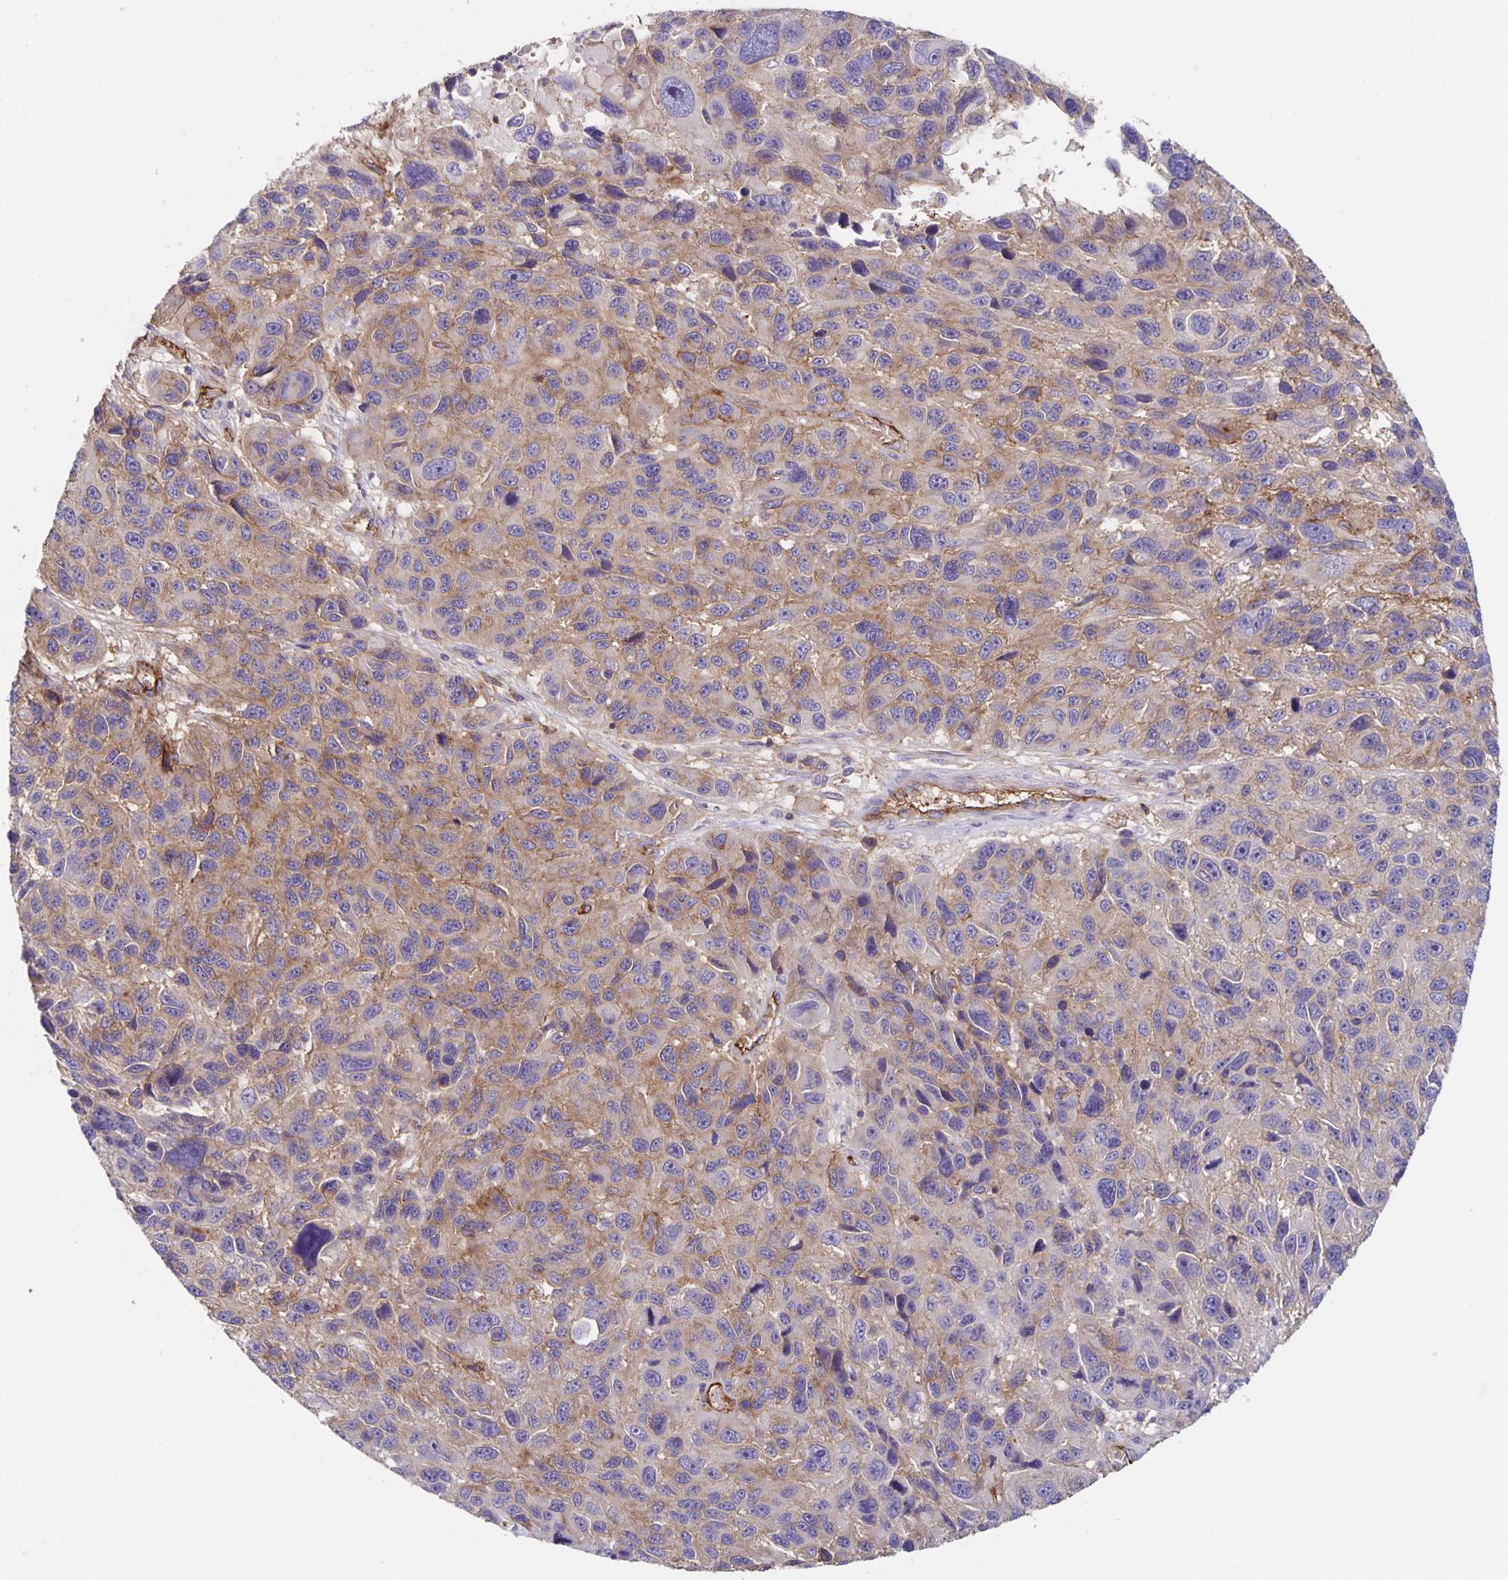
{"staining": {"intensity": "weak", "quantity": "25%-75%", "location": "cytoplasmic/membranous"}, "tissue": "melanoma", "cell_type": "Tumor cells", "image_type": "cancer", "snomed": [{"axis": "morphology", "description": "Malignant melanoma, NOS"}, {"axis": "topography", "description": "Skin"}], "caption": "High-magnification brightfield microscopy of malignant melanoma stained with DAB (brown) and counterstained with hematoxylin (blue). tumor cells exhibit weak cytoplasmic/membranous positivity is present in about25%-75% of cells. (Stains: DAB in brown, nuclei in blue, Microscopy: brightfield microscopy at high magnification).", "gene": "ITGA2", "patient": {"sex": "male", "age": 53}}